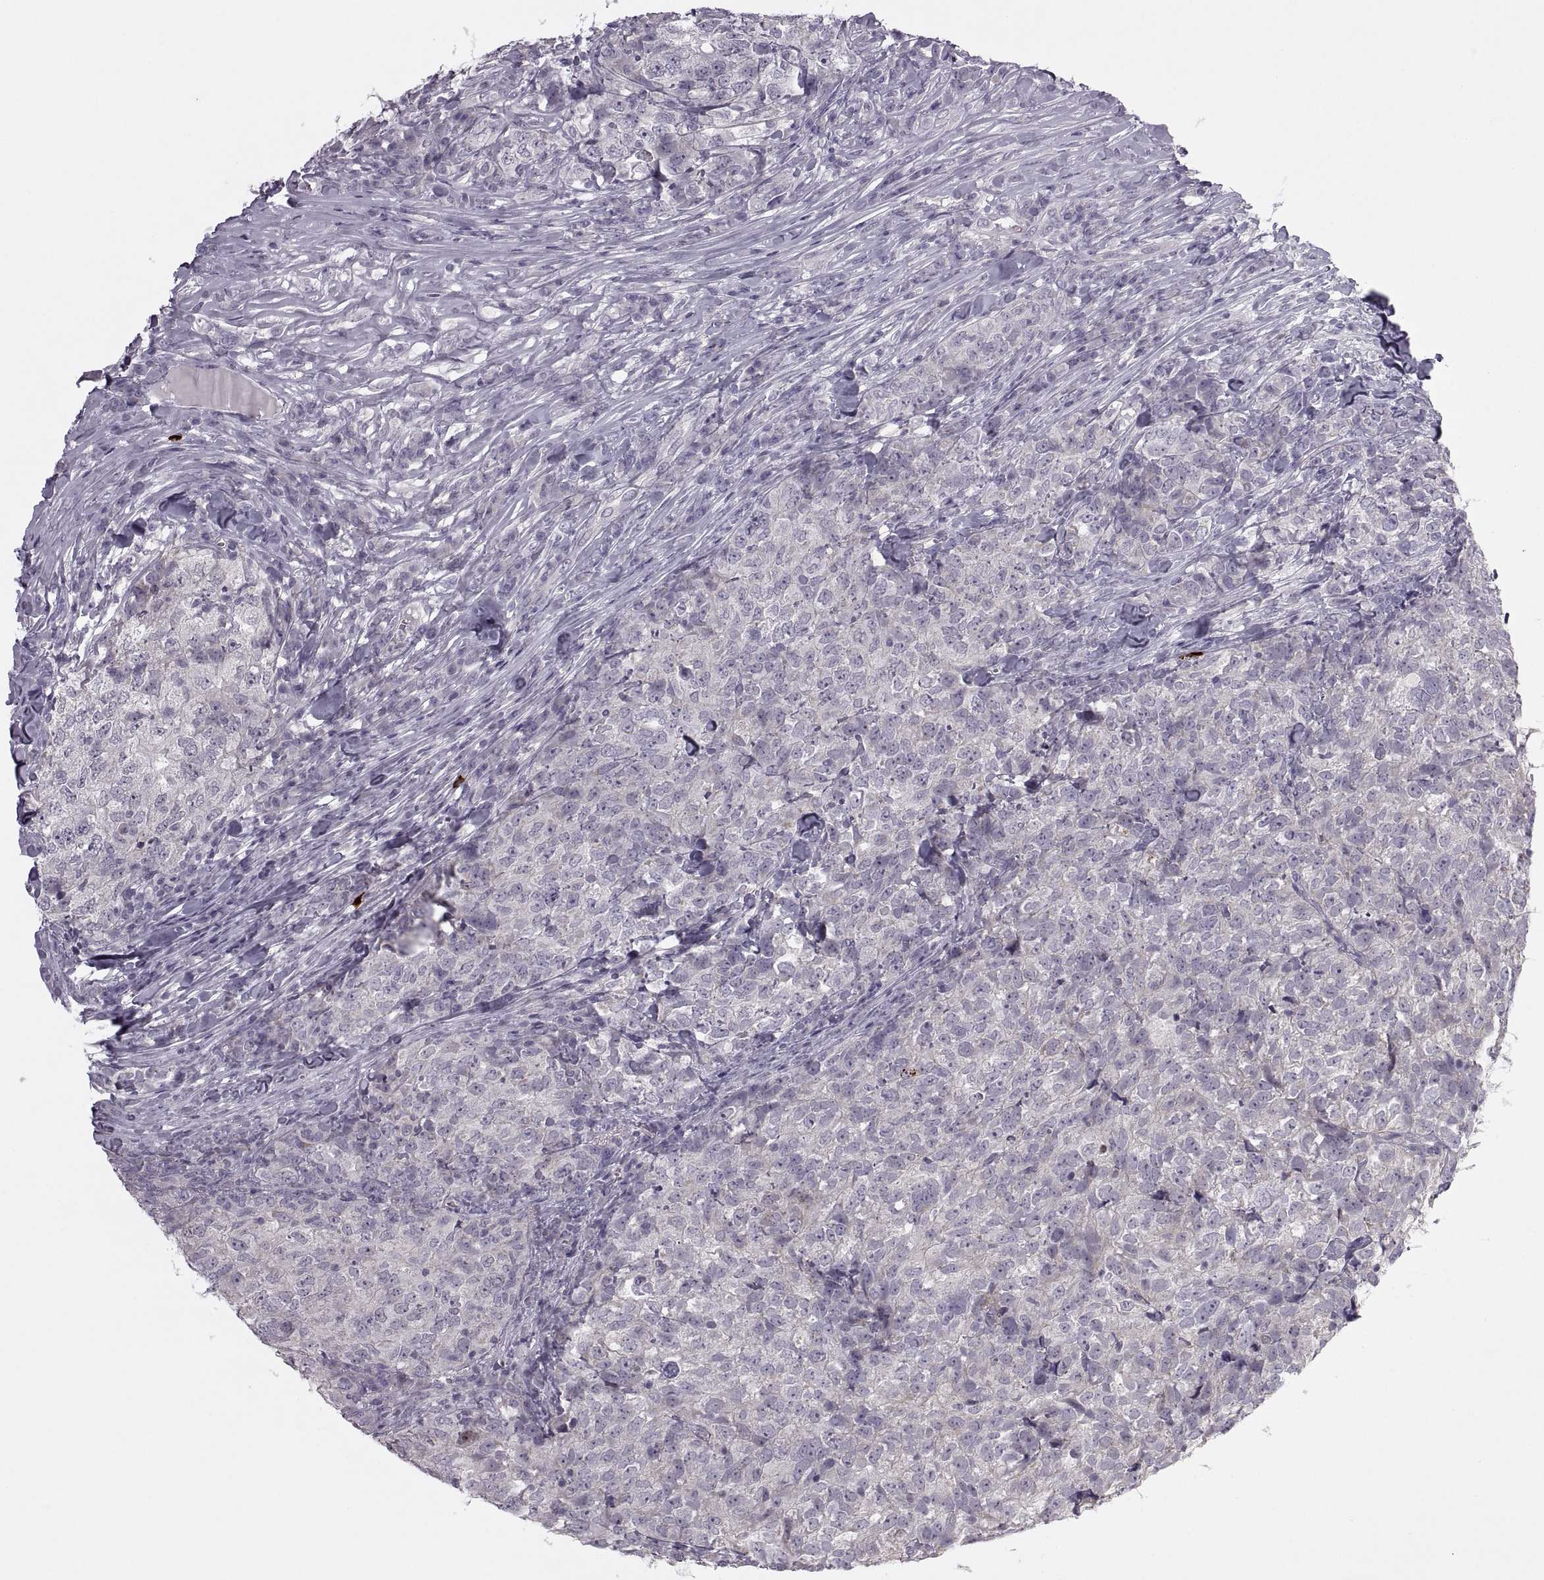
{"staining": {"intensity": "negative", "quantity": "none", "location": "none"}, "tissue": "breast cancer", "cell_type": "Tumor cells", "image_type": "cancer", "snomed": [{"axis": "morphology", "description": "Duct carcinoma"}, {"axis": "topography", "description": "Breast"}], "caption": "High magnification brightfield microscopy of infiltrating ductal carcinoma (breast) stained with DAB (3,3'-diaminobenzidine) (brown) and counterstained with hematoxylin (blue): tumor cells show no significant expression.", "gene": "RIPK4", "patient": {"sex": "female", "age": 30}}